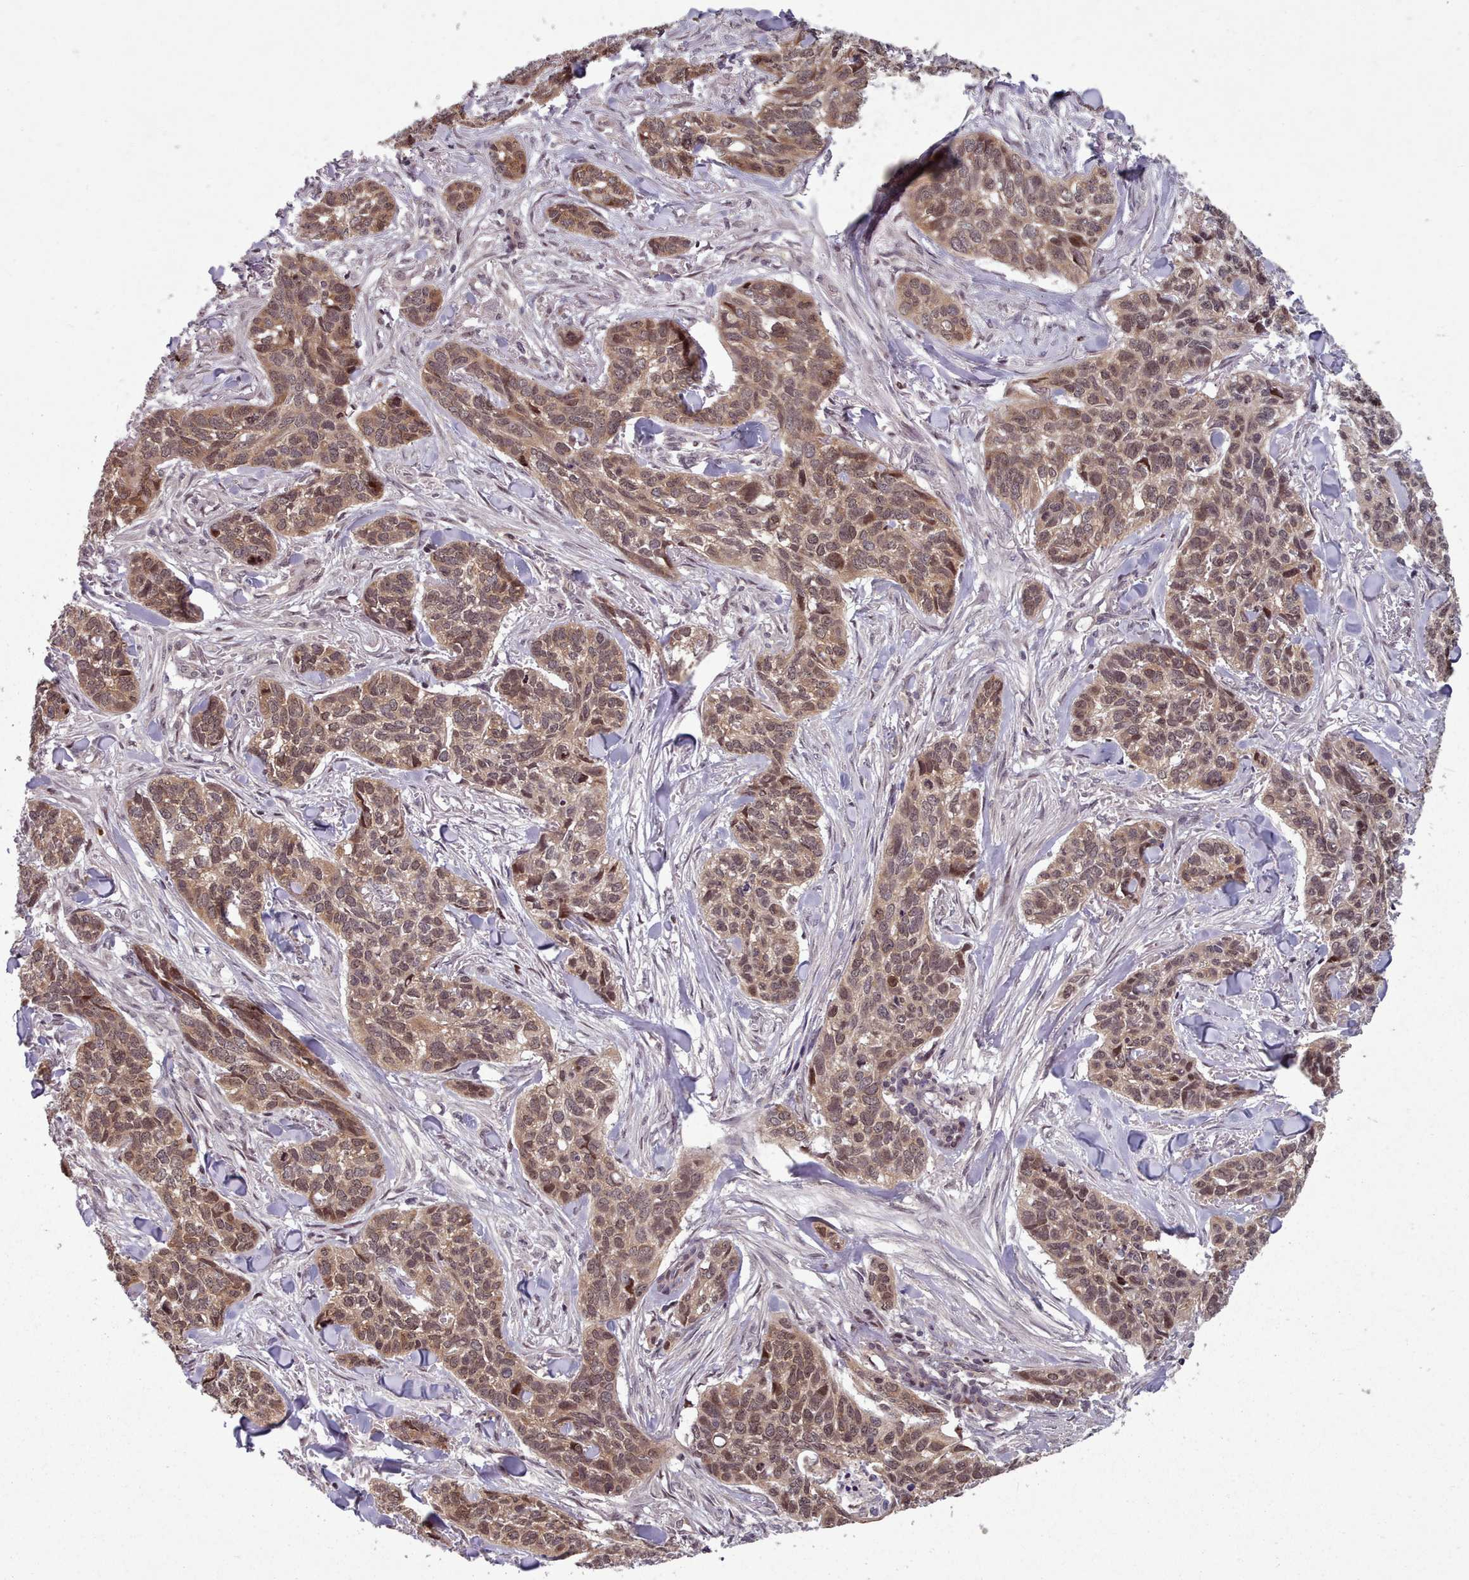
{"staining": {"intensity": "moderate", "quantity": ">75%", "location": "cytoplasmic/membranous,nuclear"}, "tissue": "skin cancer", "cell_type": "Tumor cells", "image_type": "cancer", "snomed": [{"axis": "morphology", "description": "Basal cell carcinoma"}, {"axis": "topography", "description": "Skin"}], "caption": "Immunohistochemistry (IHC) of skin basal cell carcinoma exhibits medium levels of moderate cytoplasmic/membranous and nuclear expression in about >75% of tumor cells. (Stains: DAB (3,3'-diaminobenzidine) in brown, nuclei in blue, Microscopy: brightfield microscopy at high magnification).", "gene": "ENSA", "patient": {"sex": "male", "age": 86}}